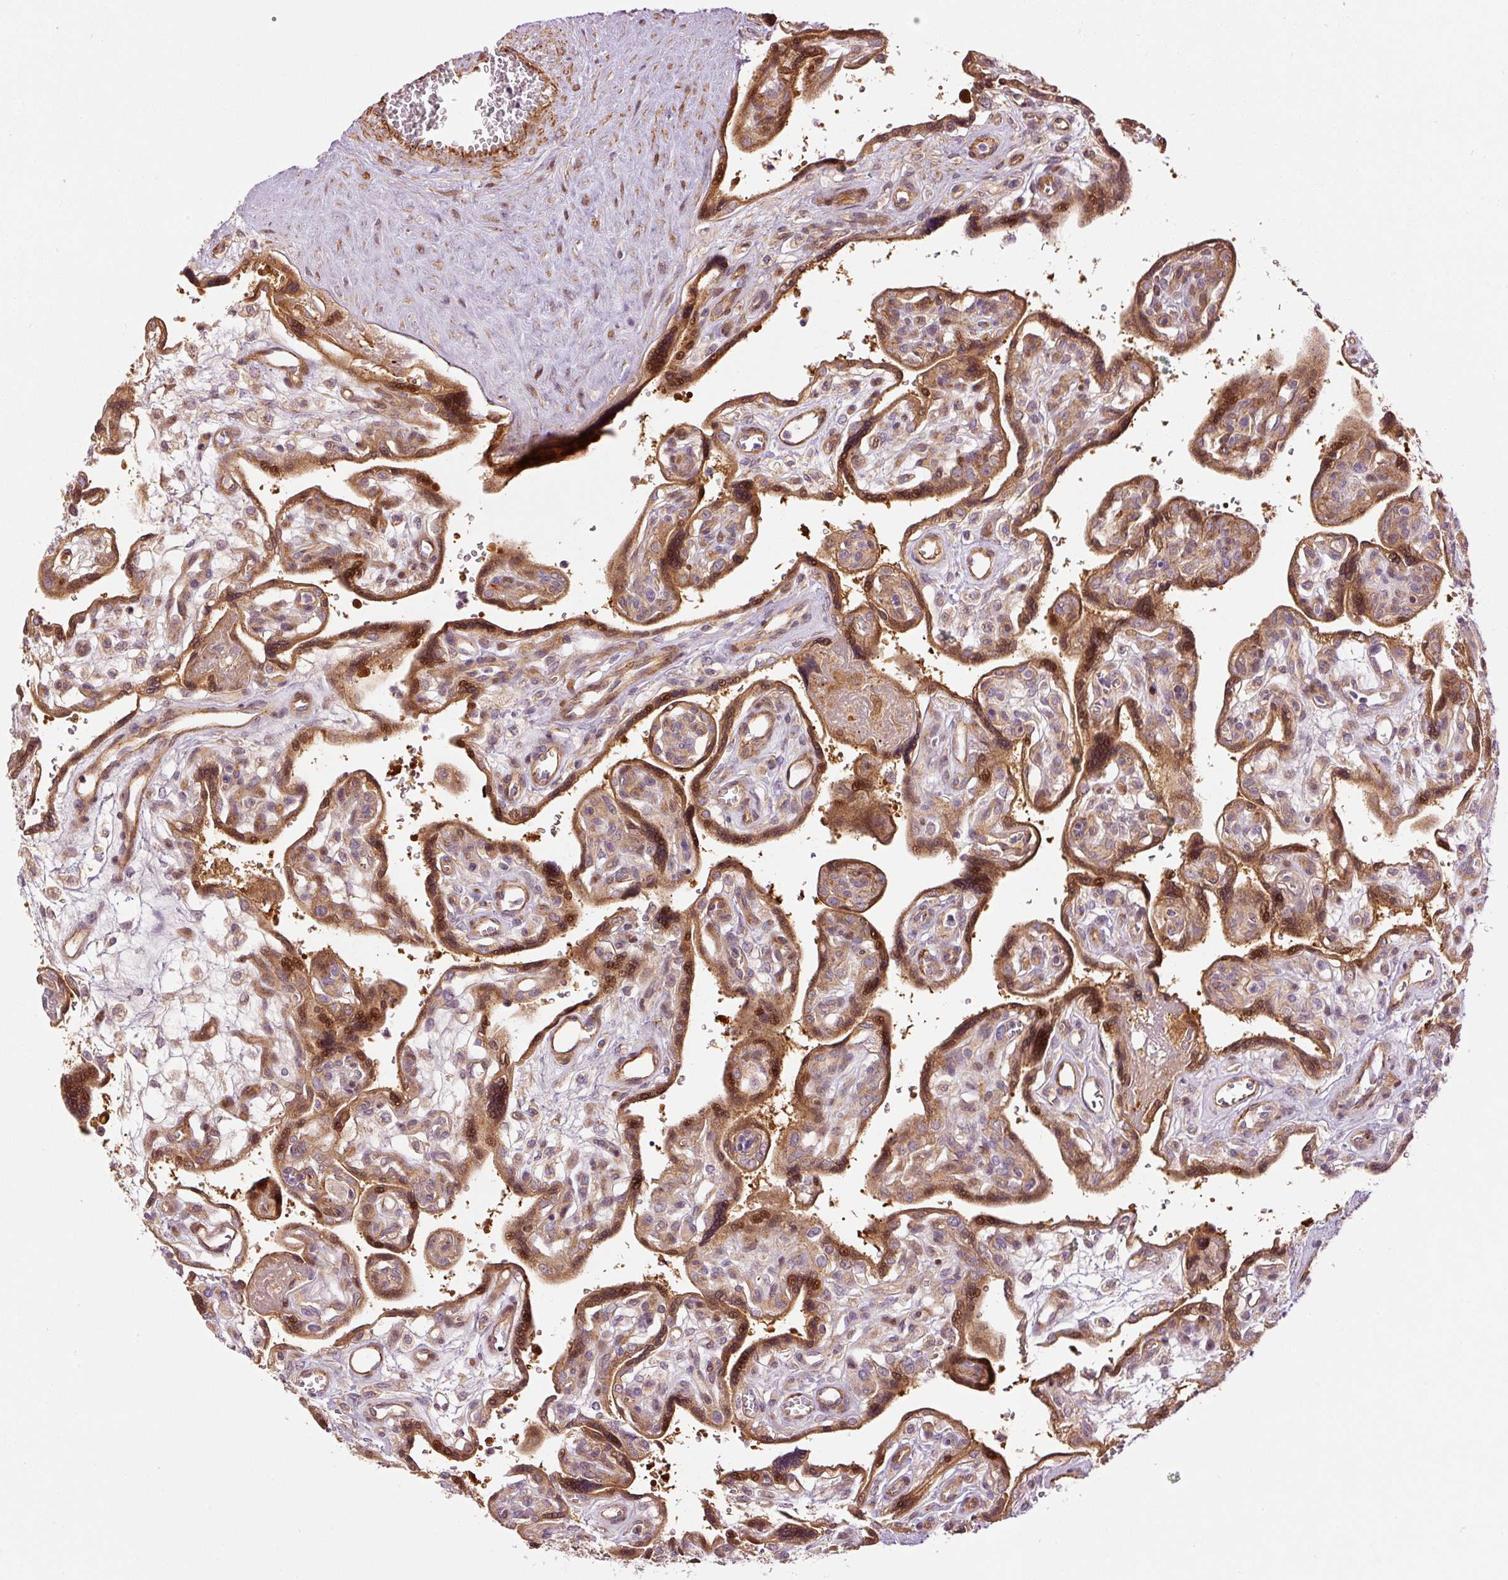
{"staining": {"intensity": "strong", "quantity": ">75%", "location": "cytoplasmic/membranous,nuclear"}, "tissue": "placenta", "cell_type": "Decidual cells", "image_type": "normal", "snomed": [{"axis": "morphology", "description": "Normal tissue, NOS"}, {"axis": "topography", "description": "Placenta"}], "caption": "Protein analysis of normal placenta exhibits strong cytoplasmic/membranous,nuclear staining in approximately >75% of decidual cells.", "gene": "LIMK2", "patient": {"sex": "female", "age": 39}}